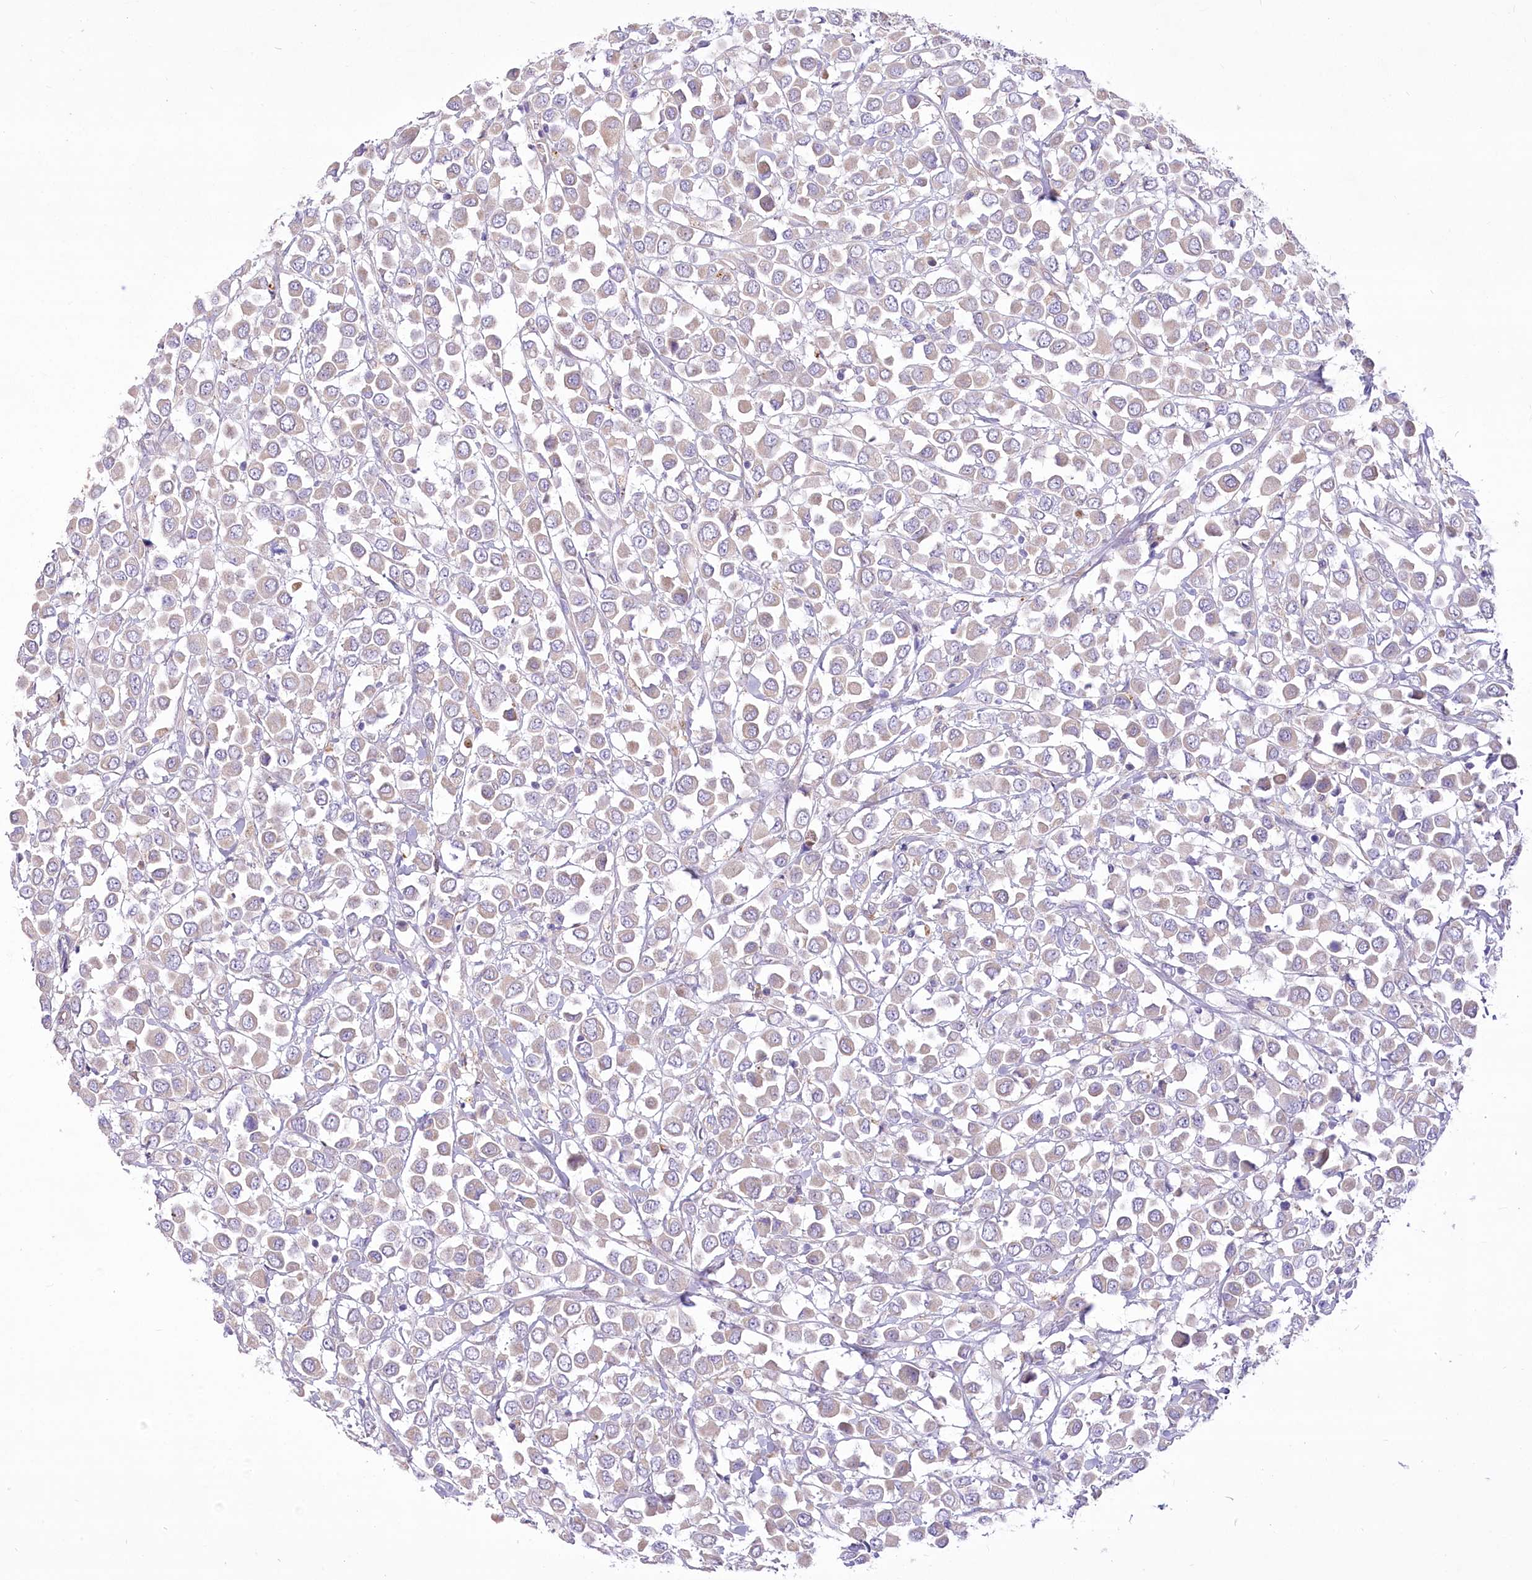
{"staining": {"intensity": "negative", "quantity": "none", "location": "none"}, "tissue": "breast cancer", "cell_type": "Tumor cells", "image_type": "cancer", "snomed": [{"axis": "morphology", "description": "Duct carcinoma"}, {"axis": "topography", "description": "Breast"}], "caption": "Immunohistochemistry (IHC) image of neoplastic tissue: breast cancer stained with DAB shows no significant protein staining in tumor cells.", "gene": "ANGPTL3", "patient": {"sex": "female", "age": 61}}